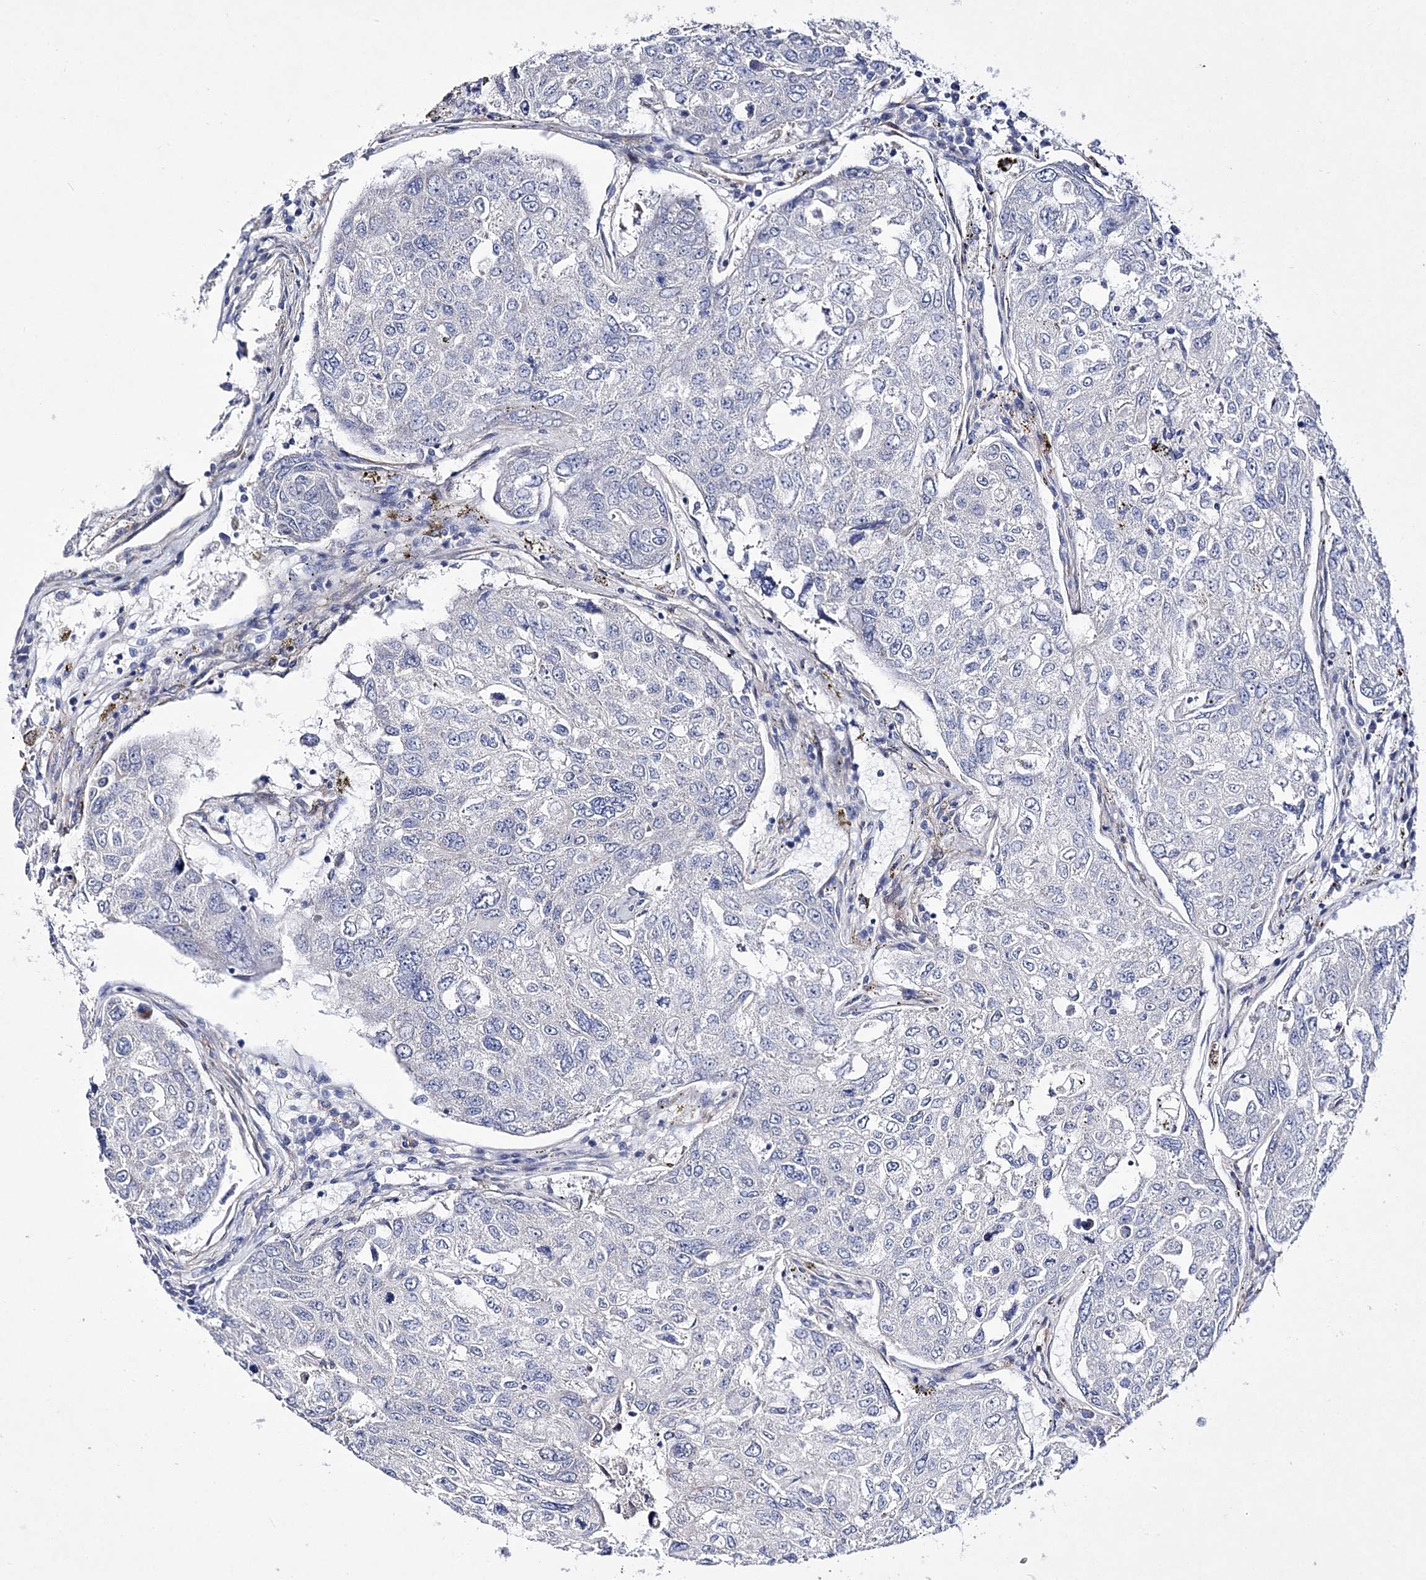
{"staining": {"intensity": "moderate", "quantity": "<25%", "location": "cytoplasmic/membranous"}, "tissue": "urothelial cancer", "cell_type": "Tumor cells", "image_type": "cancer", "snomed": [{"axis": "morphology", "description": "Urothelial carcinoma, High grade"}, {"axis": "topography", "description": "Lymph node"}, {"axis": "topography", "description": "Urinary bladder"}], "caption": "Moderate cytoplasmic/membranous positivity is identified in about <25% of tumor cells in urothelial carcinoma (high-grade).", "gene": "ANO1", "patient": {"sex": "male", "age": 51}}